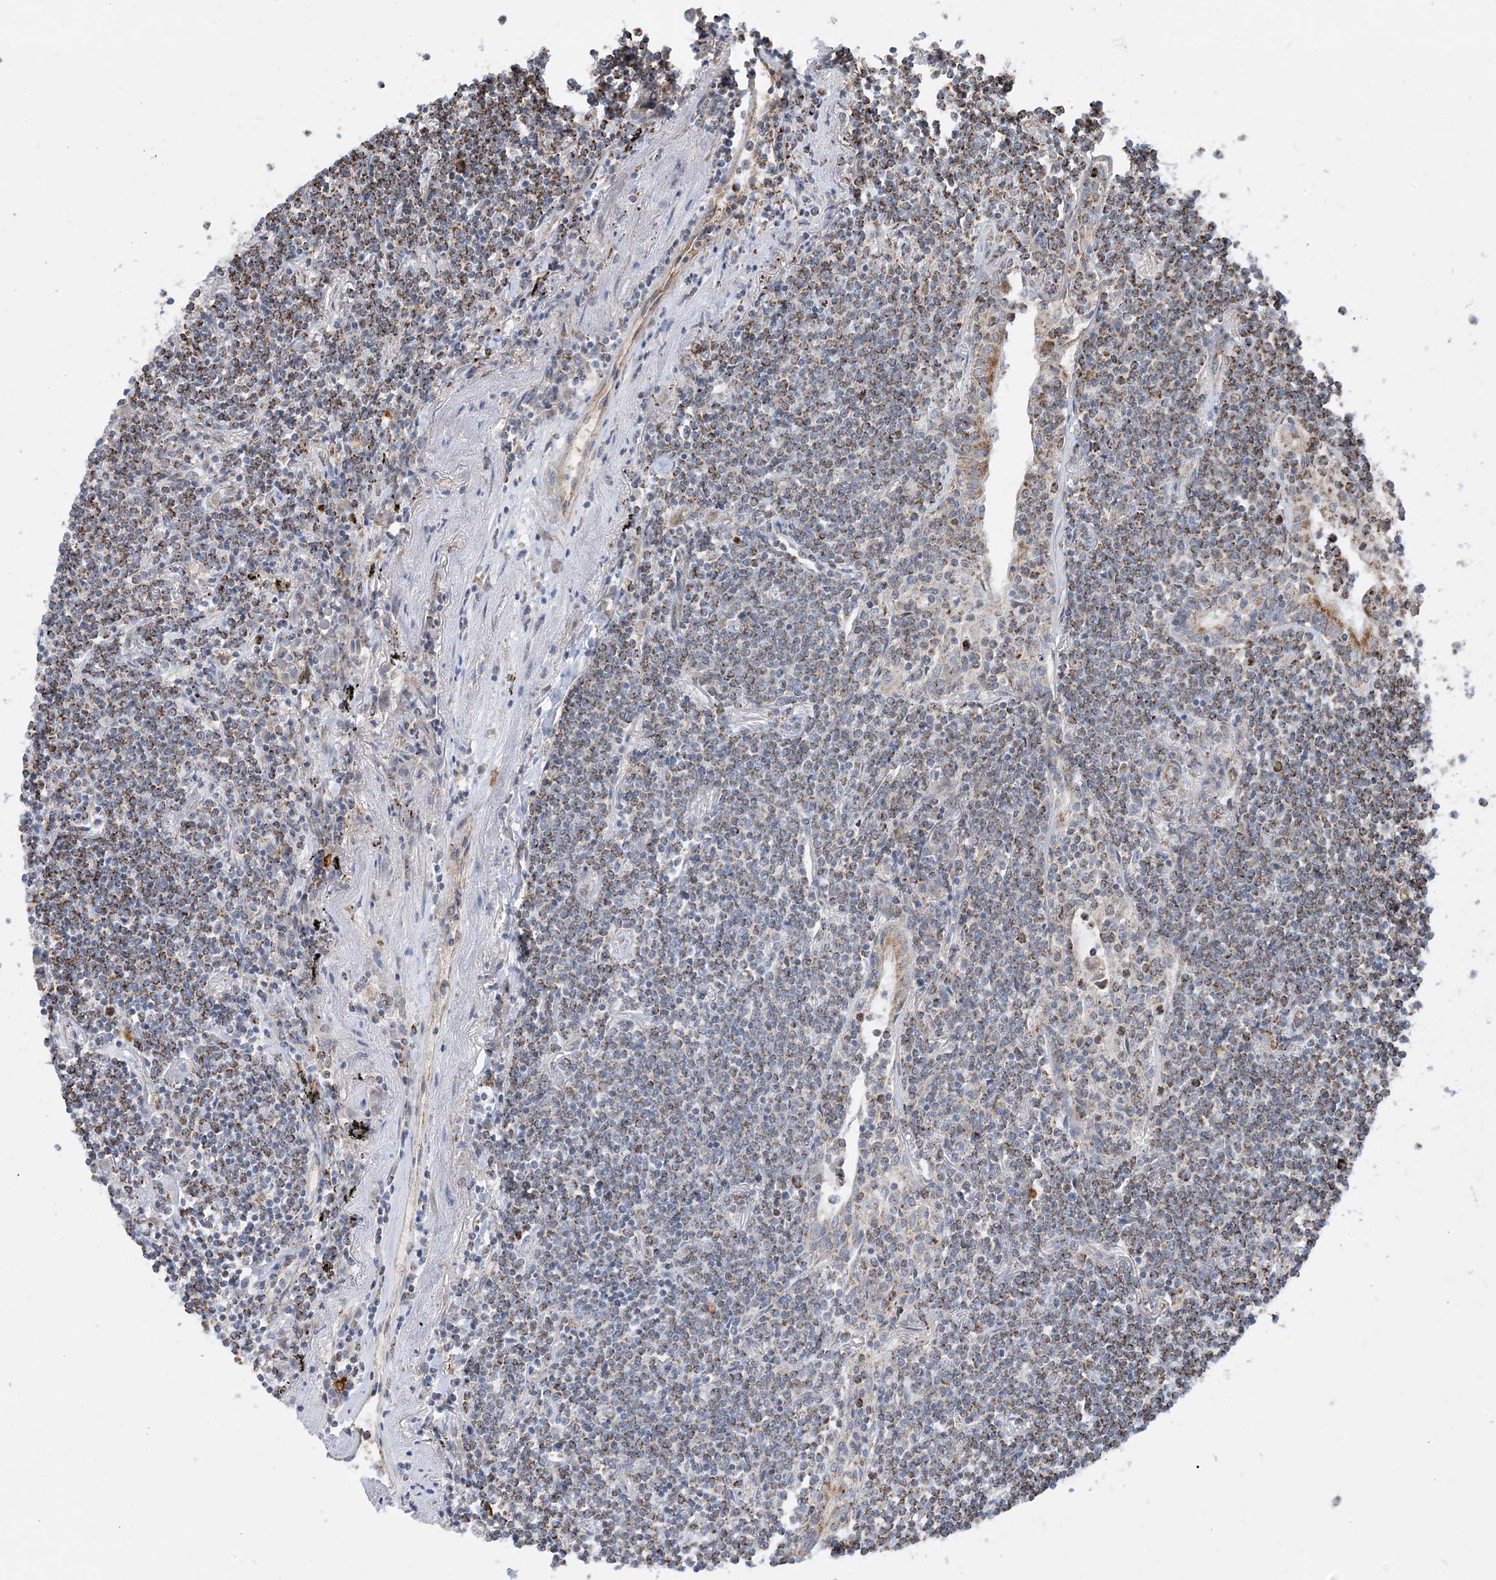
{"staining": {"intensity": "moderate", "quantity": "<25%", "location": "cytoplasmic/membranous"}, "tissue": "lymphoma", "cell_type": "Tumor cells", "image_type": "cancer", "snomed": [{"axis": "morphology", "description": "Malignant lymphoma, non-Hodgkin's type, Low grade"}, {"axis": "topography", "description": "Lung"}], "caption": "Immunohistochemical staining of low-grade malignant lymphoma, non-Hodgkin's type exhibits moderate cytoplasmic/membranous protein positivity in about <25% of tumor cells. (Brightfield microscopy of DAB IHC at high magnification).", "gene": "PCDHGA1", "patient": {"sex": "female", "age": 71}}